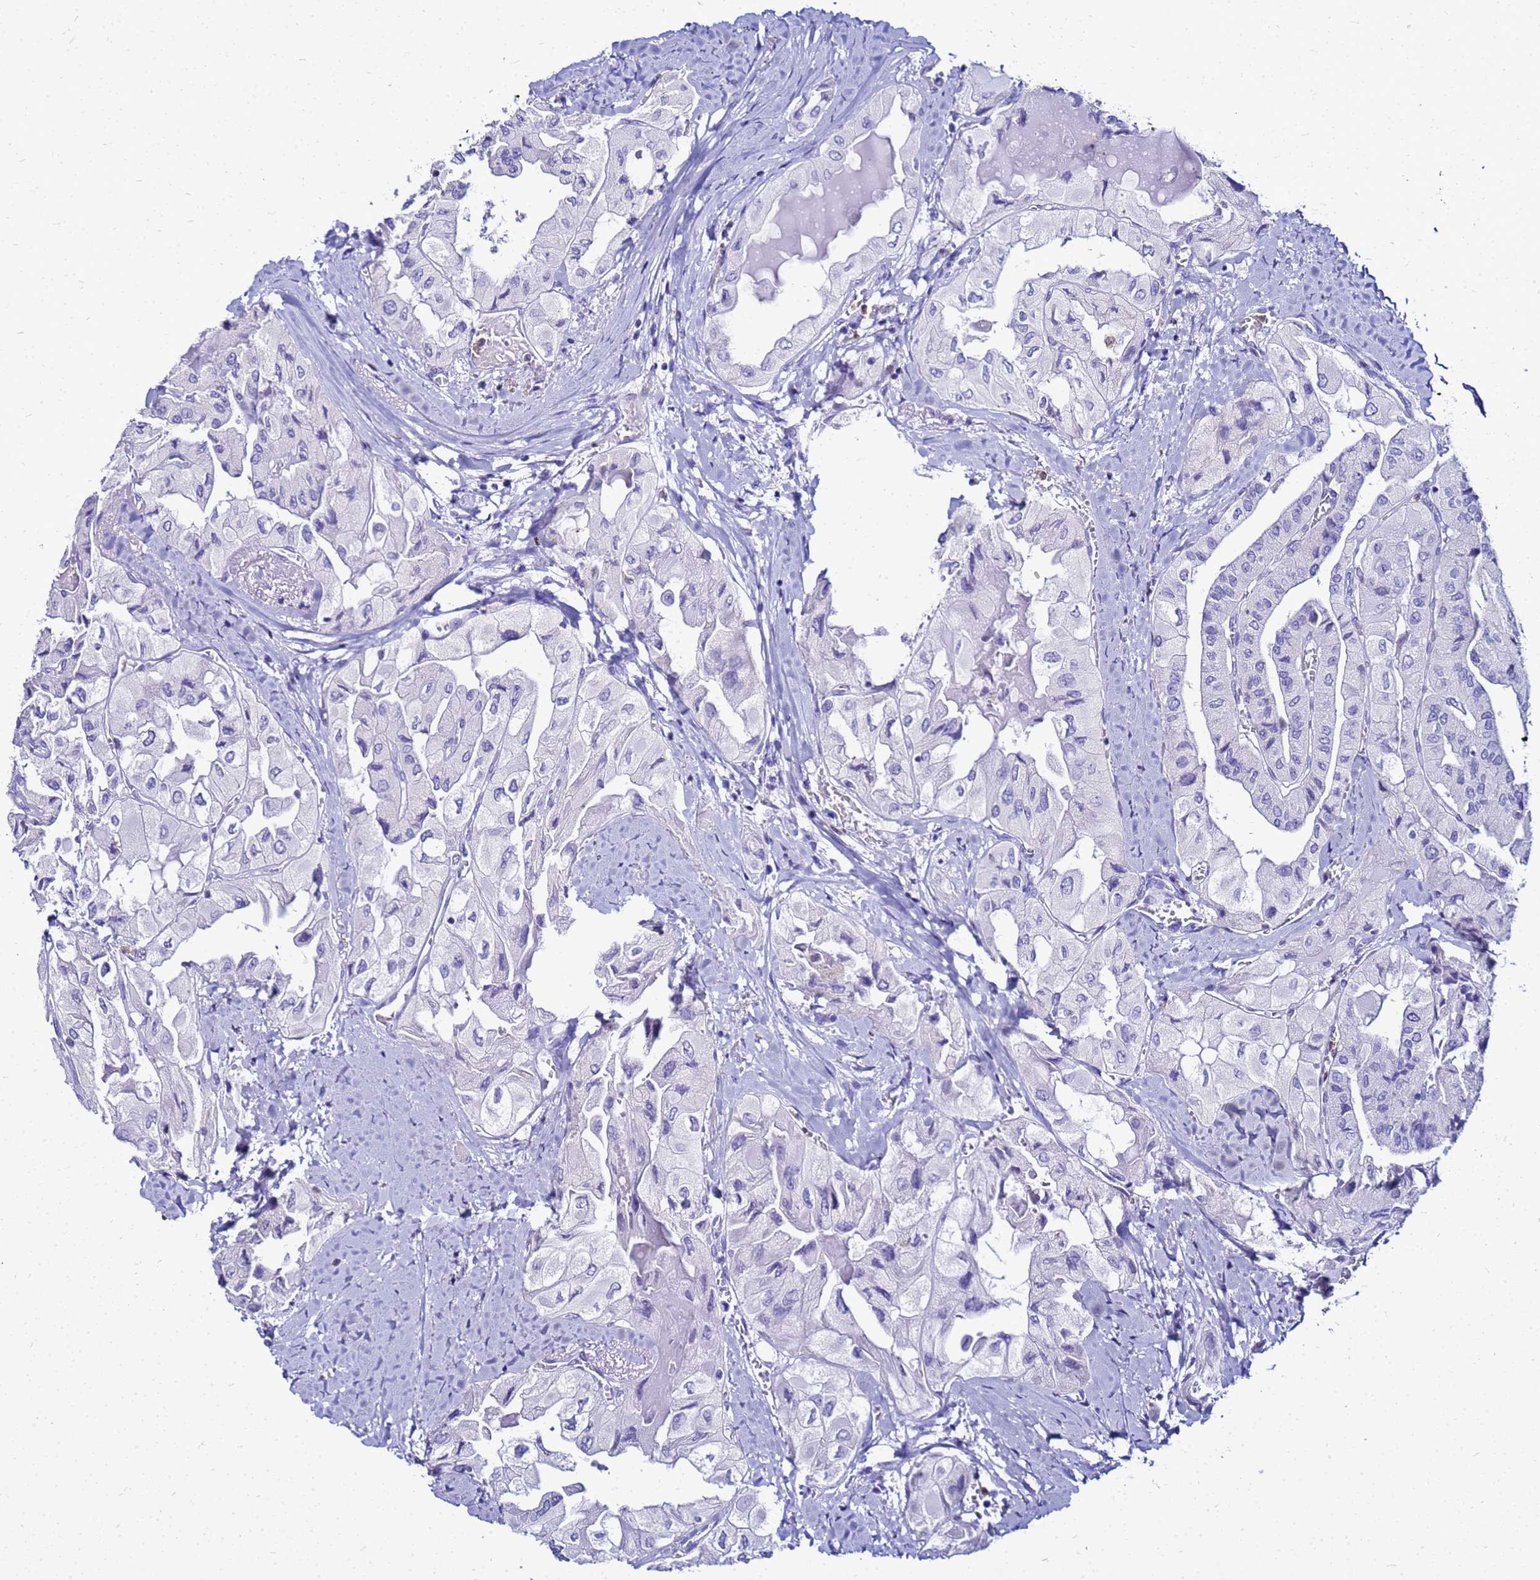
{"staining": {"intensity": "negative", "quantity": "none", "location": "none"}, "tissue": "thyroid cancer", "cell_type": "Tumor cells", "image_type": "cancer", "snomed": [{"axis": "morphology", "description": "Normal tissue, NOS"}, {"axis": "morphology", "description": "Papillary adenocarcinoma, NOS"}, {"axis": "topography", "description": "Thyroid gland"}], "caption": "Immunohistochemistry image of papillary adenocarcinoma (thyroid) stained for a protein (brown), which demonstrates no positivity in tumor cells.", "gene": "CSTA", "patient": {"sex": "female", "age": 59}}